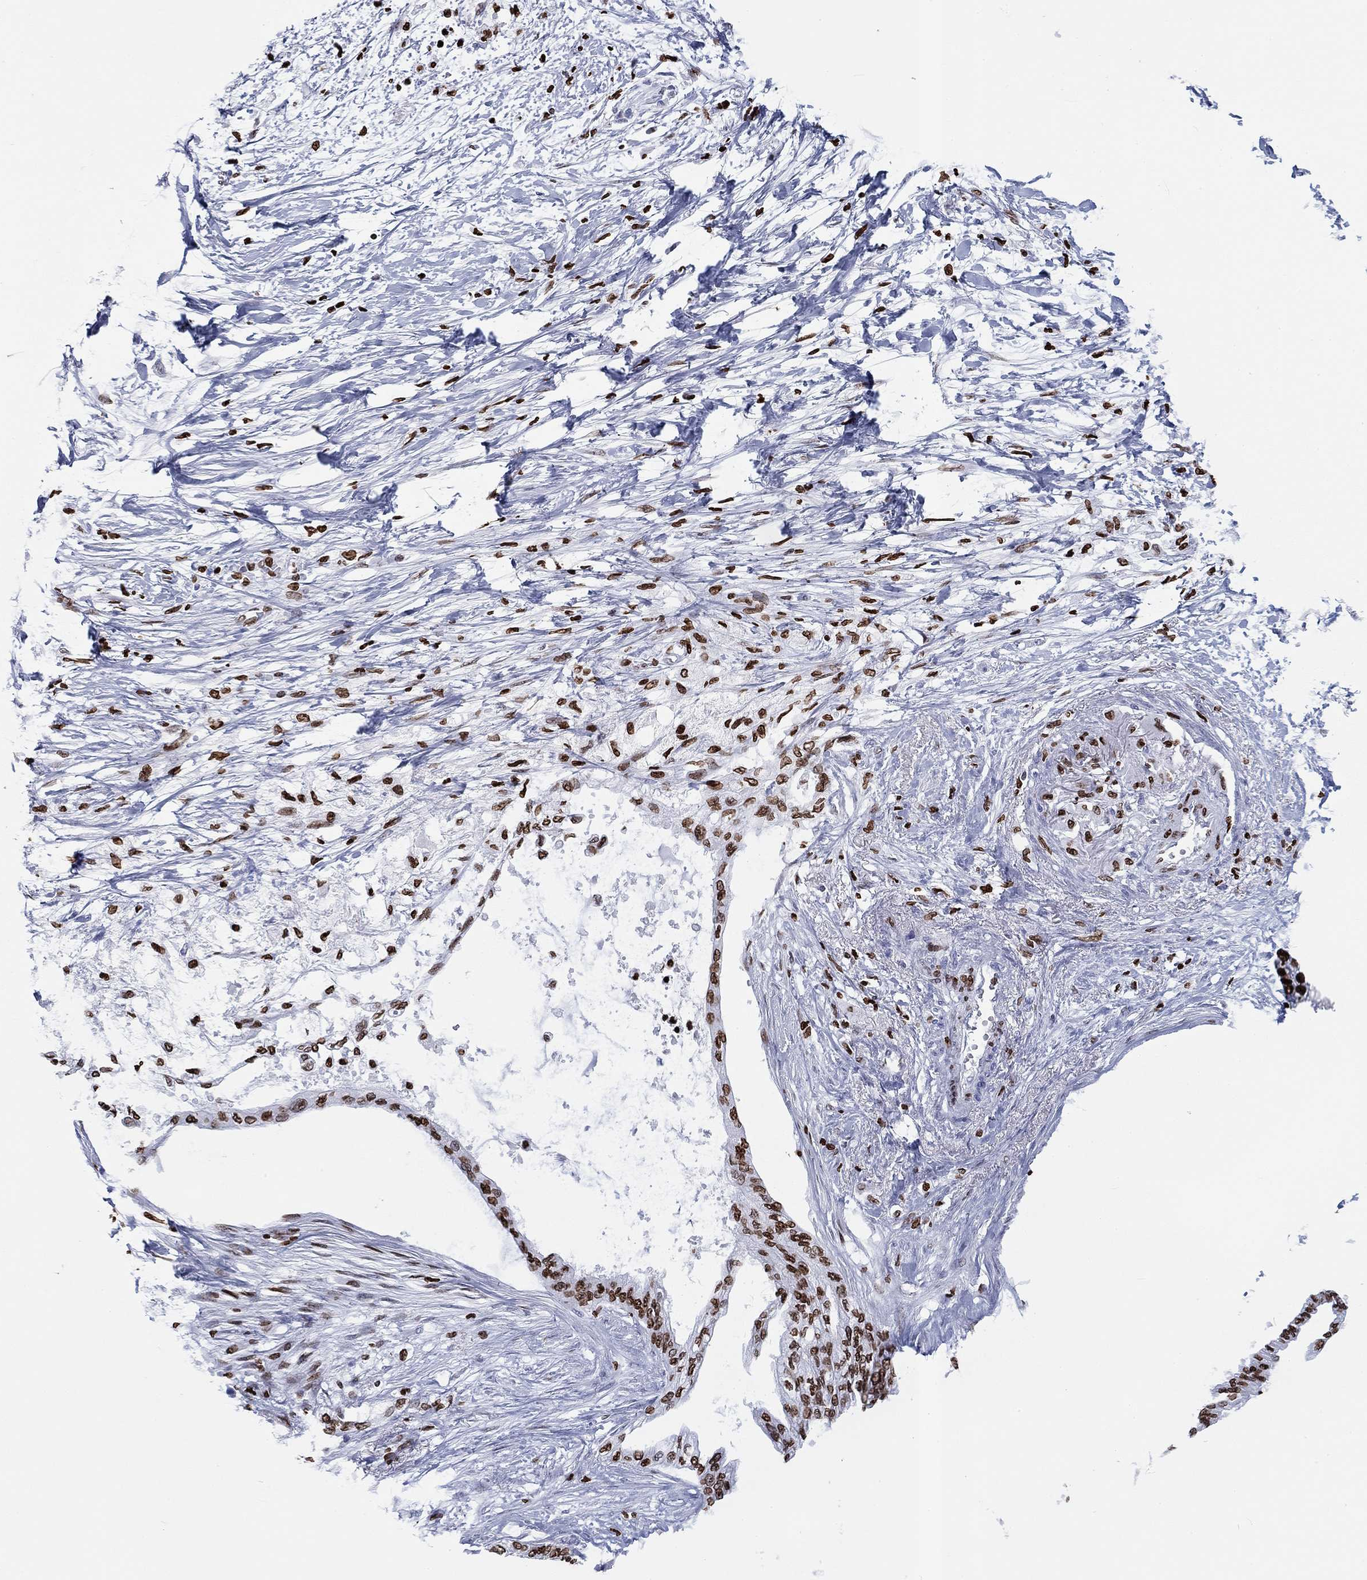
{"staining": {"intensity": "strong", "quantity": ">75%", "location": "nuclear"}, "tissue": "pancreatic cancer", "cell_type": "Tumor cells", "image_type": "cancer", "snomed": [{"axis": "morphology", "description": "Normal tissue, NOS"}, {"axis": "morphology", "description": "Adenocarcinoma, NOS"}, {"axis": "topography", "description": "Pancreas"}, {"axis": "topography", "description": "Duodenum"}], "caption": "Protein staining exhibits strong nuclear staining in approximately >75% of tumor cells in pancreatic cancer (adenocarcinoma).", "gene": "H1-5", "patient": {"sex": "female", "age": 60}}